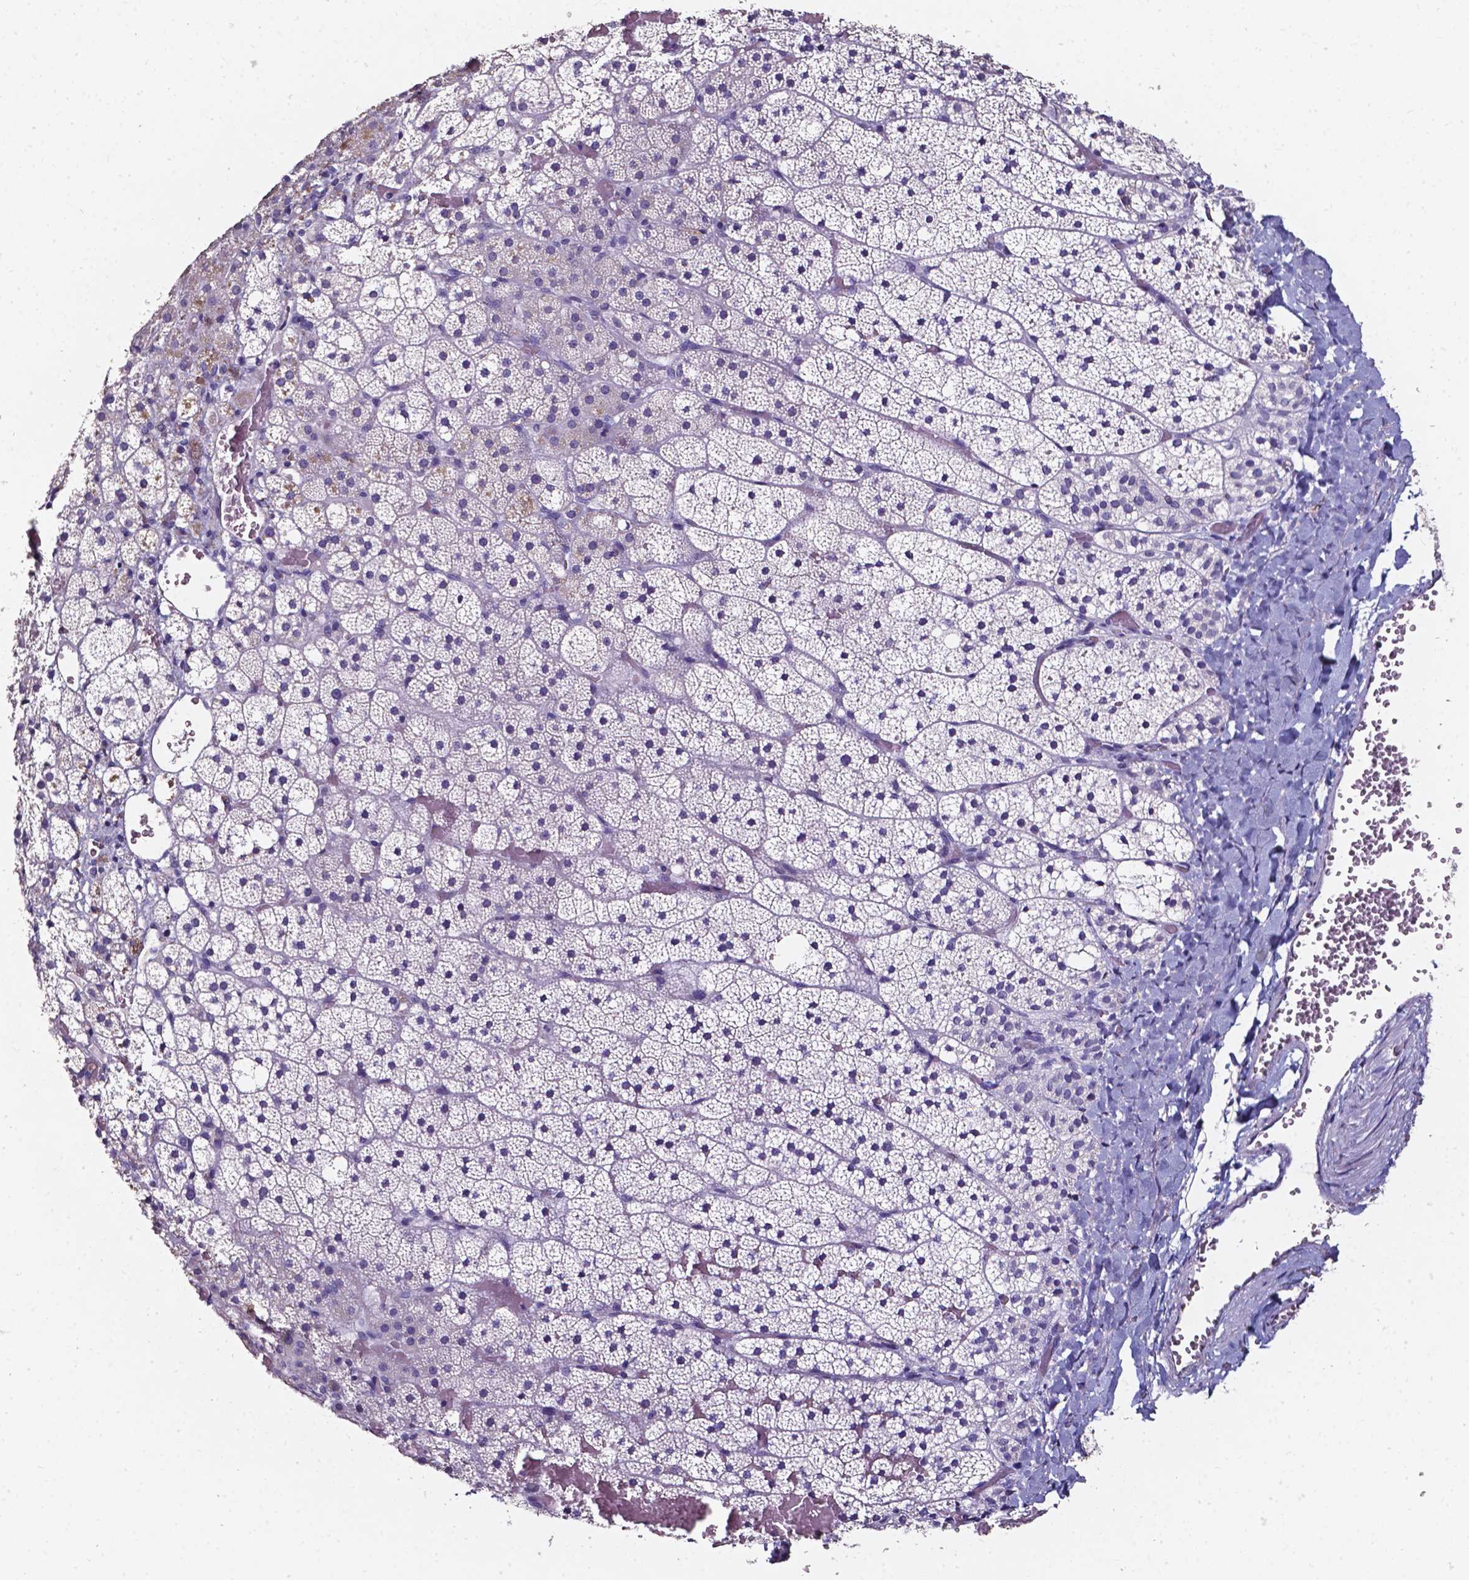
{"staining": {"intensity": "negative", "quantity": "none", "location": "none"}, "tissue": "adrenal gland", "cell_type": "Glandular cells", "image_type": "normal", "snomed": [{"axis": "morphology", "description": "Normal tissue, NOS"}, {"axis": "topography", "description": "Adrenal gland"}], "caption": "Glandular cells show no significant staining in normal adrenal gland.", "gene": "DEFA5", "patient": {"sex": "male", "age": 53}}